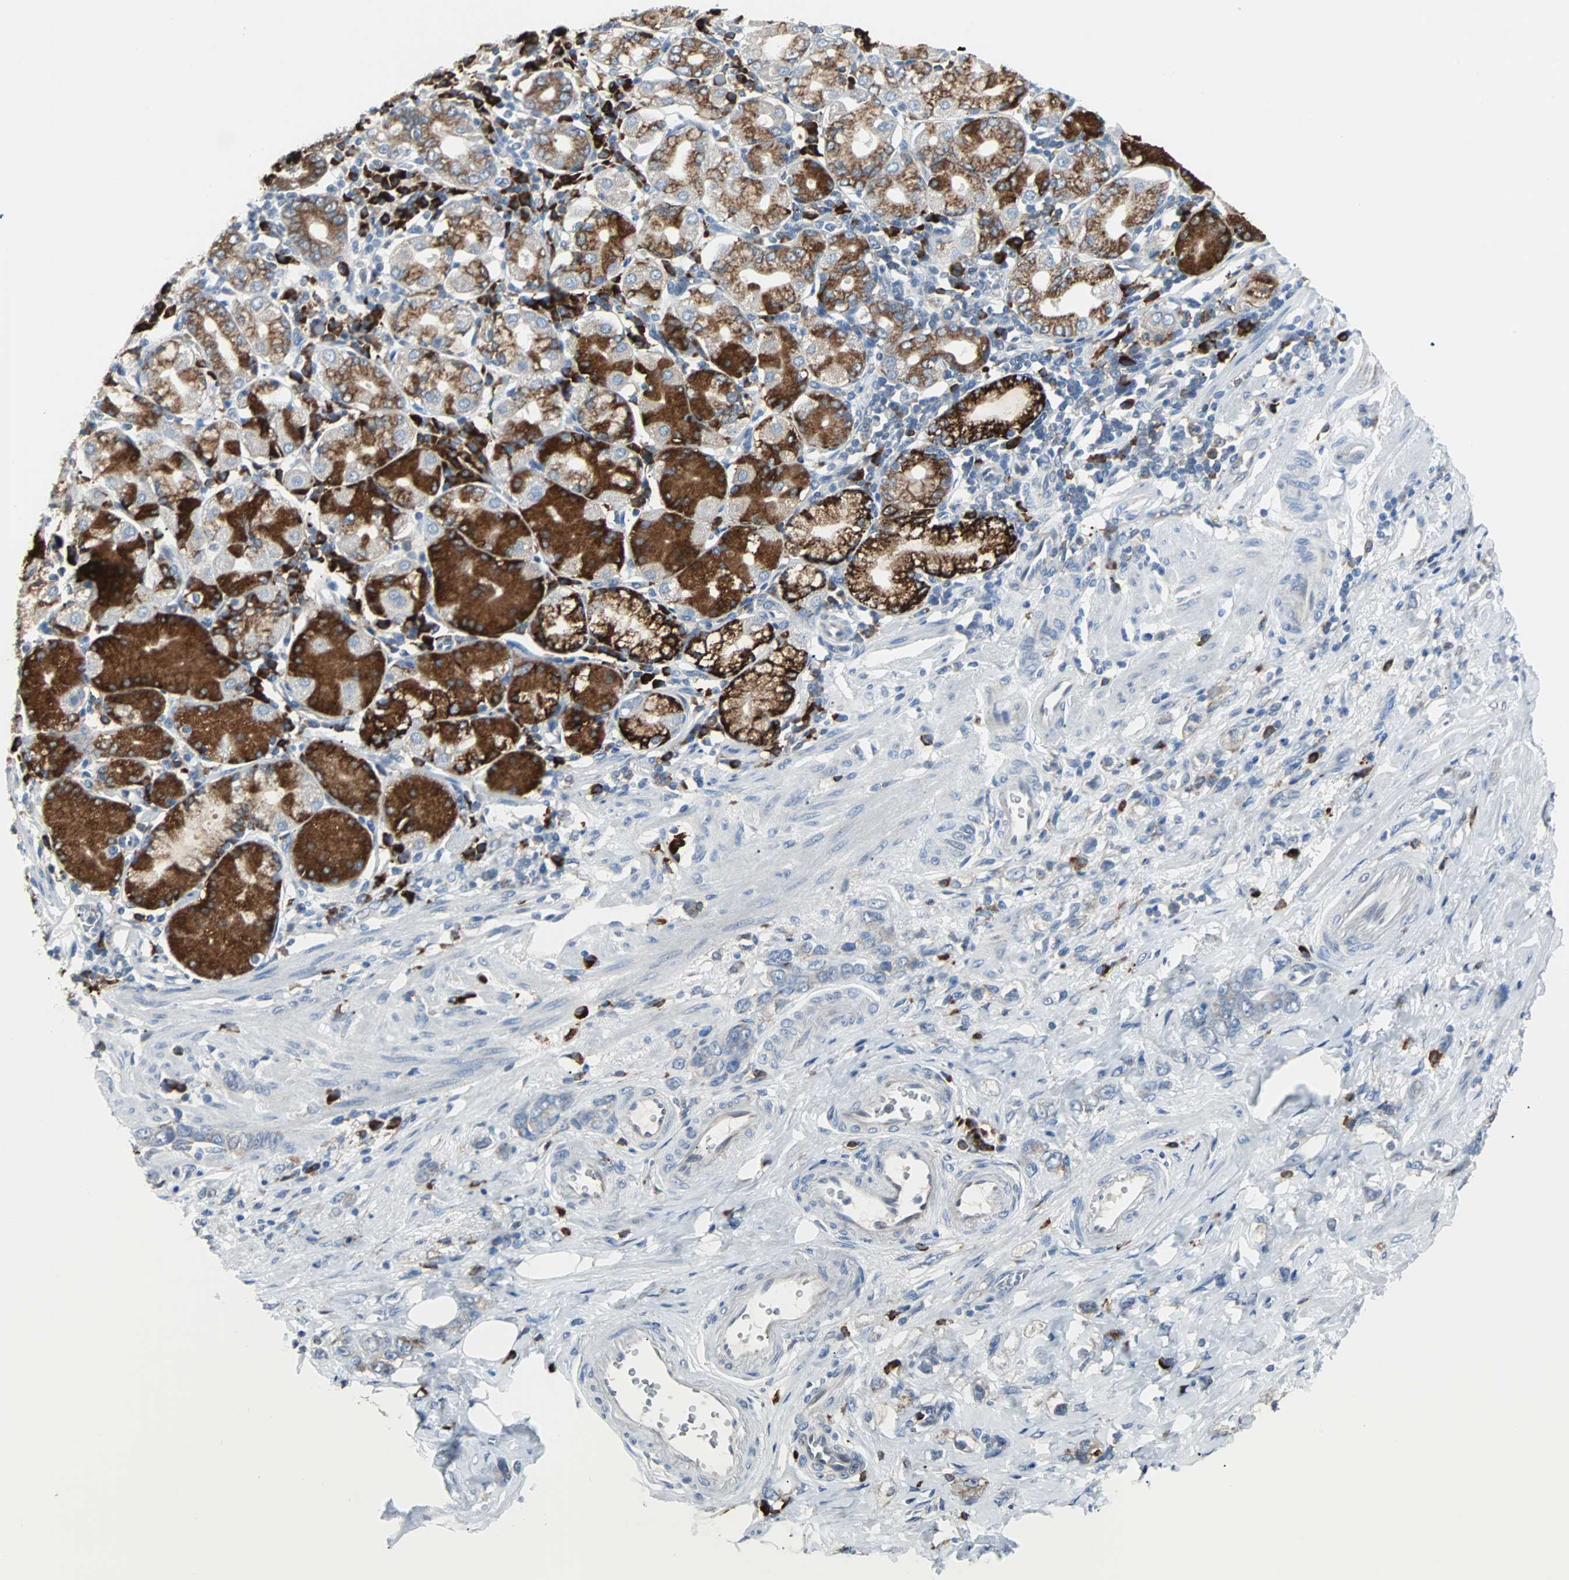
{"staining": {"intensity": "weak", "quantity": "25%-75%", "location": "cytoplasmic/membranous"}, "tissue": "stomach cancer", "cell_type": "Tumor cells", "image_type": "cancer", "snomed": [{"axis": "morphology", "description": "Adenocarcinoma, NOS"}, {"axis": "topography", "description": "Stomach"}], "caption": "The immunohistochemical stain highlights weak cytoplasmic/membranous expression in tumor cells of stomach cancer (adenocarcinoma) tissue.", "gene": "PDIA4", "patient": {"sex": "male", "age": 82}}